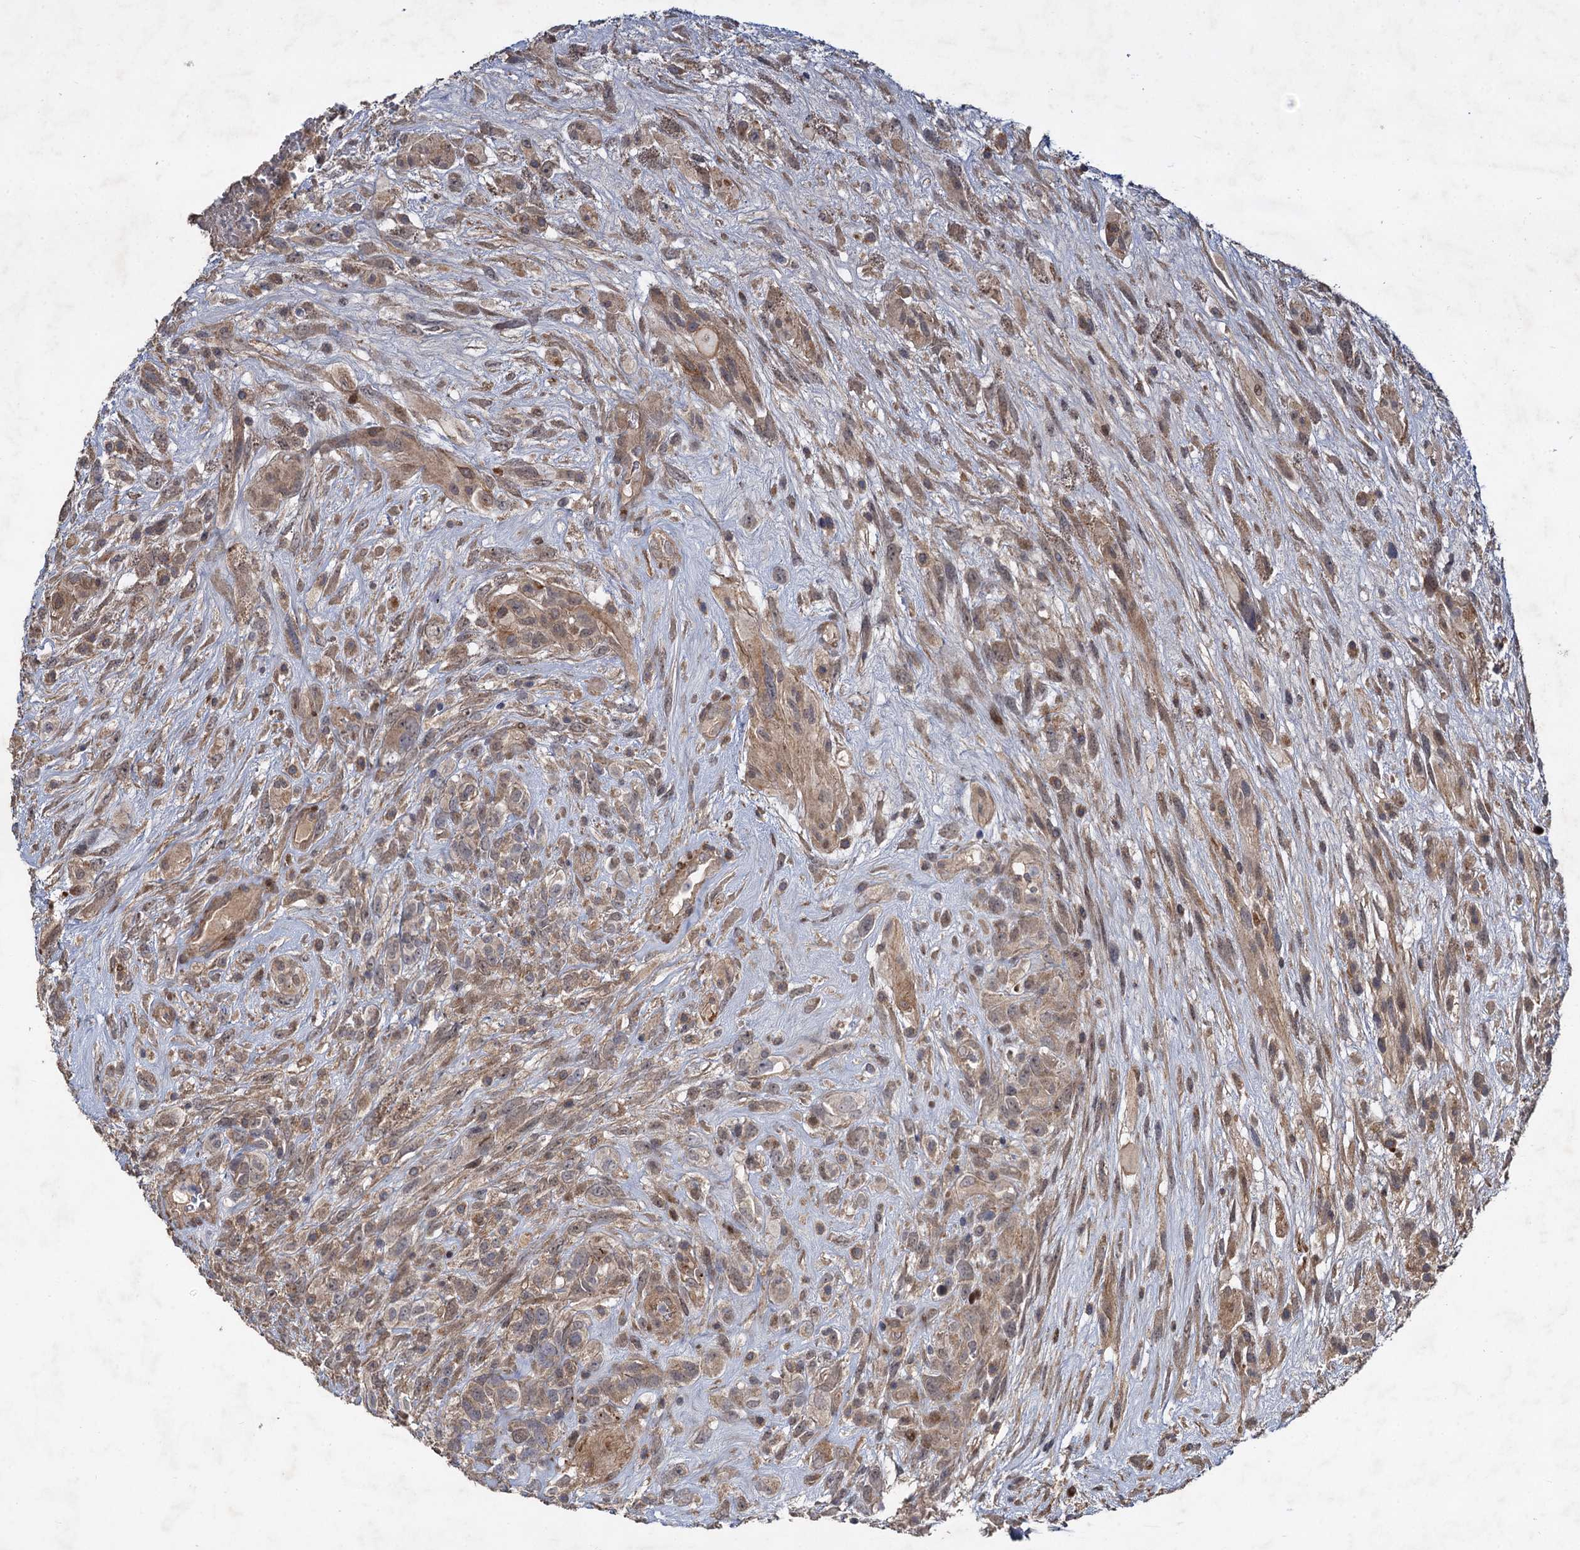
{"staining": {"intensity": "weak", "quantity": "25%-75%", "location": "cytoplasmic/membranous"}, "tissue": "glioma", "cell_type": "Tumor cells", "image_type": "cancer", "snomed": [{"axis": "morphology", "description": "Glioma, malignant, High grade"}, {"axis": "topography", "description": "Brain"}], "caption": "IHC of high-grade glioma (malignant) displays low levels of weak cytoplasmic/membranous staining in about 25%-75% of tumor cells.", "gene": "NUDT22", "patient": {"sex": "male", "age": 61}}